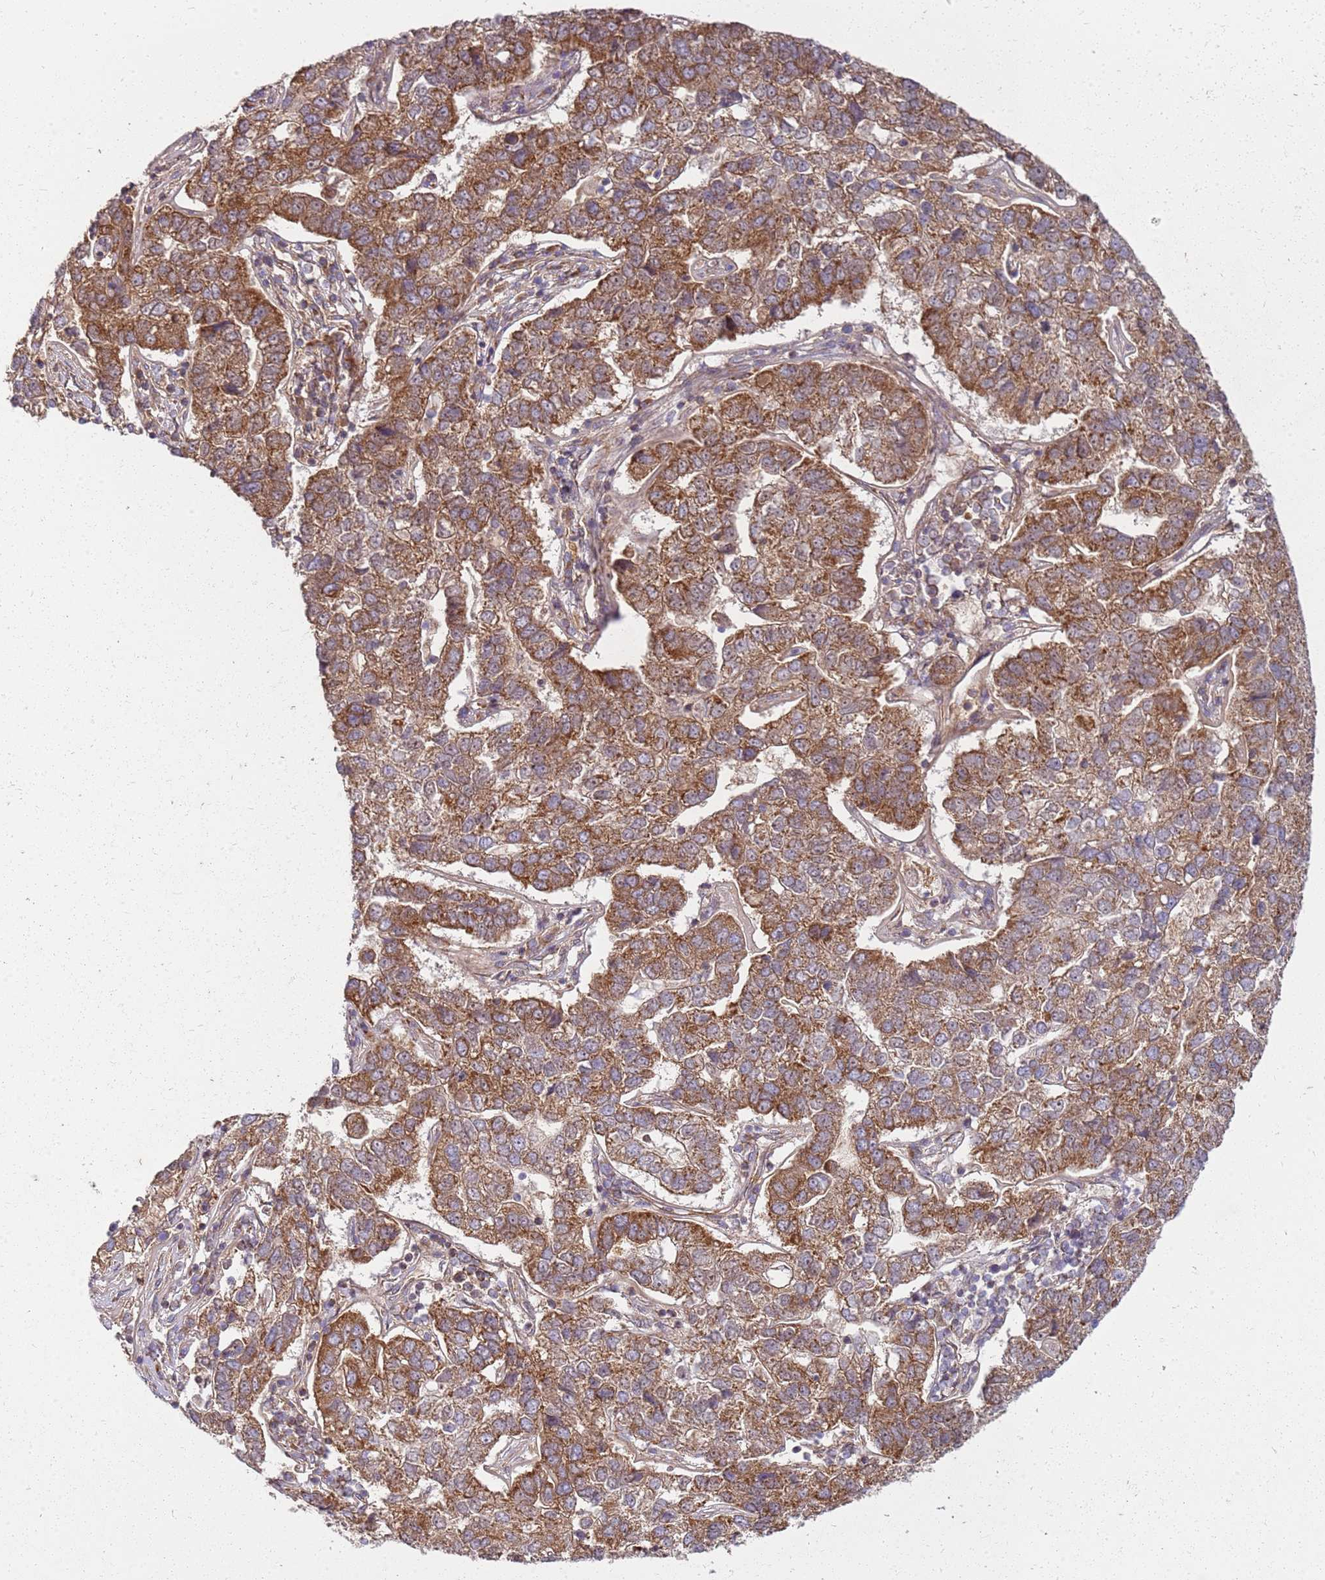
{"staining": {"intensity": "moderate", "quantity": ">75%", "location": "cytoplasmic/membranous"}, "tissue": "pancreatic cancer", "cell_type": "Tumor cells", "image_type": "cancer", "snomed": [{"axis": "morphology", "description": "Adenocarcinoma, NOS"}, {"axis": "topography", "description": "Pancreas"}], "caption": "DAB (3,3'-diaminobenzidine) immunohistochemical staining of pancreatic adenocarcinoma displays moderate cytoplasmic/membranous protein expression in about >75% of tumor cells.", "gene": "CCDC159", "patient": {"sex": "female", "age": 61}}